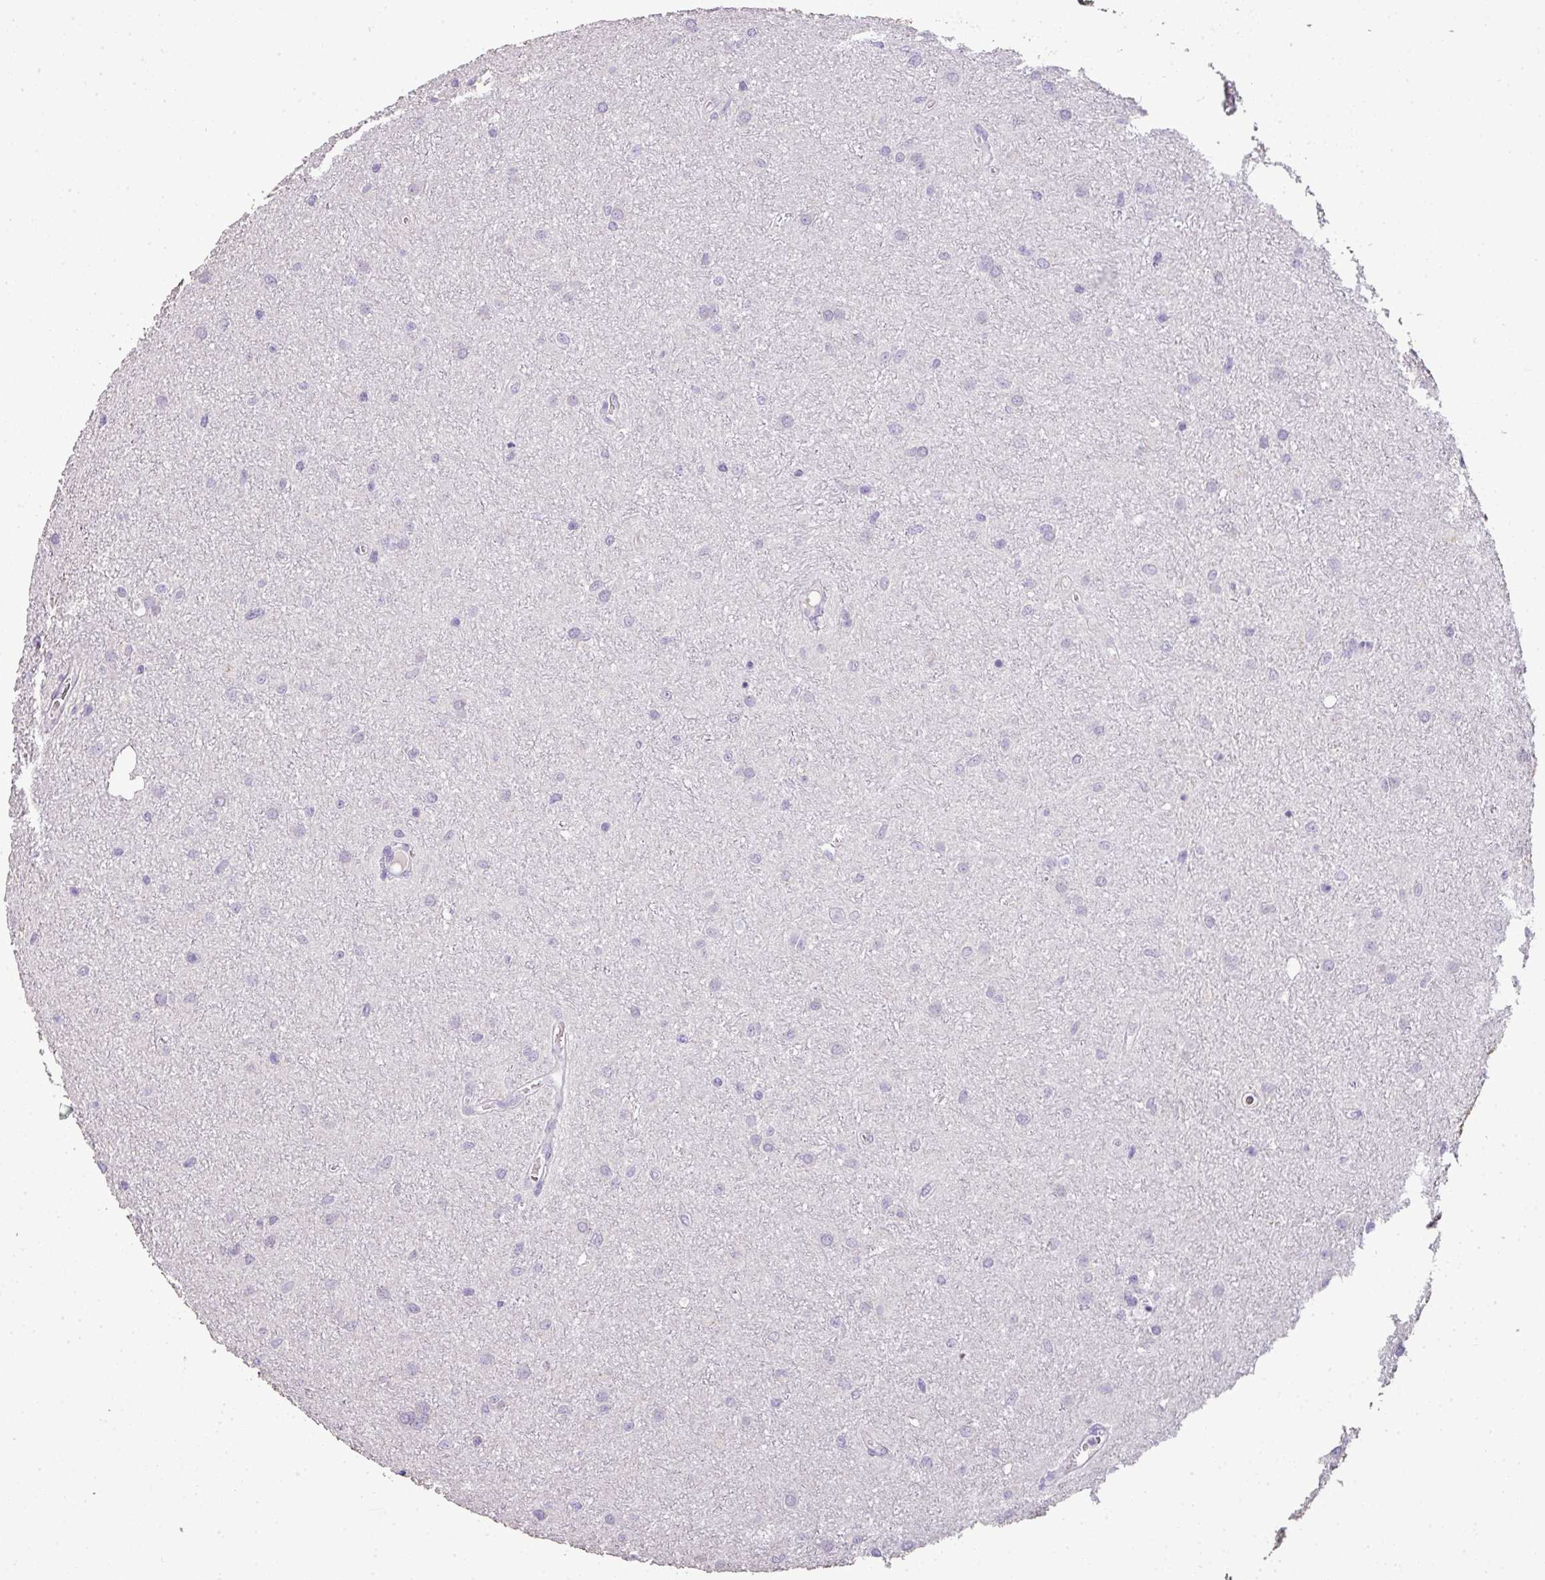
{"staining": {"intensity": "negative", "quantity": "none", "location": "none"}, "tissue": "glioma", "cell_type": "Tumor cells", "image_type": "cancer", "snomed": [{"axis": "morphology", "description": "Glioma, malignant, Low grade"}, {"axis": "topography", "description": "Cerebellum"}], "caption": "This is an immunohistochemistry (IHC) micrograph of human malignant glioma (low-grade). There is no expression in tumor cells.", "gene": "CMPK1", "patient": {"sex": "female", "age": 5}}